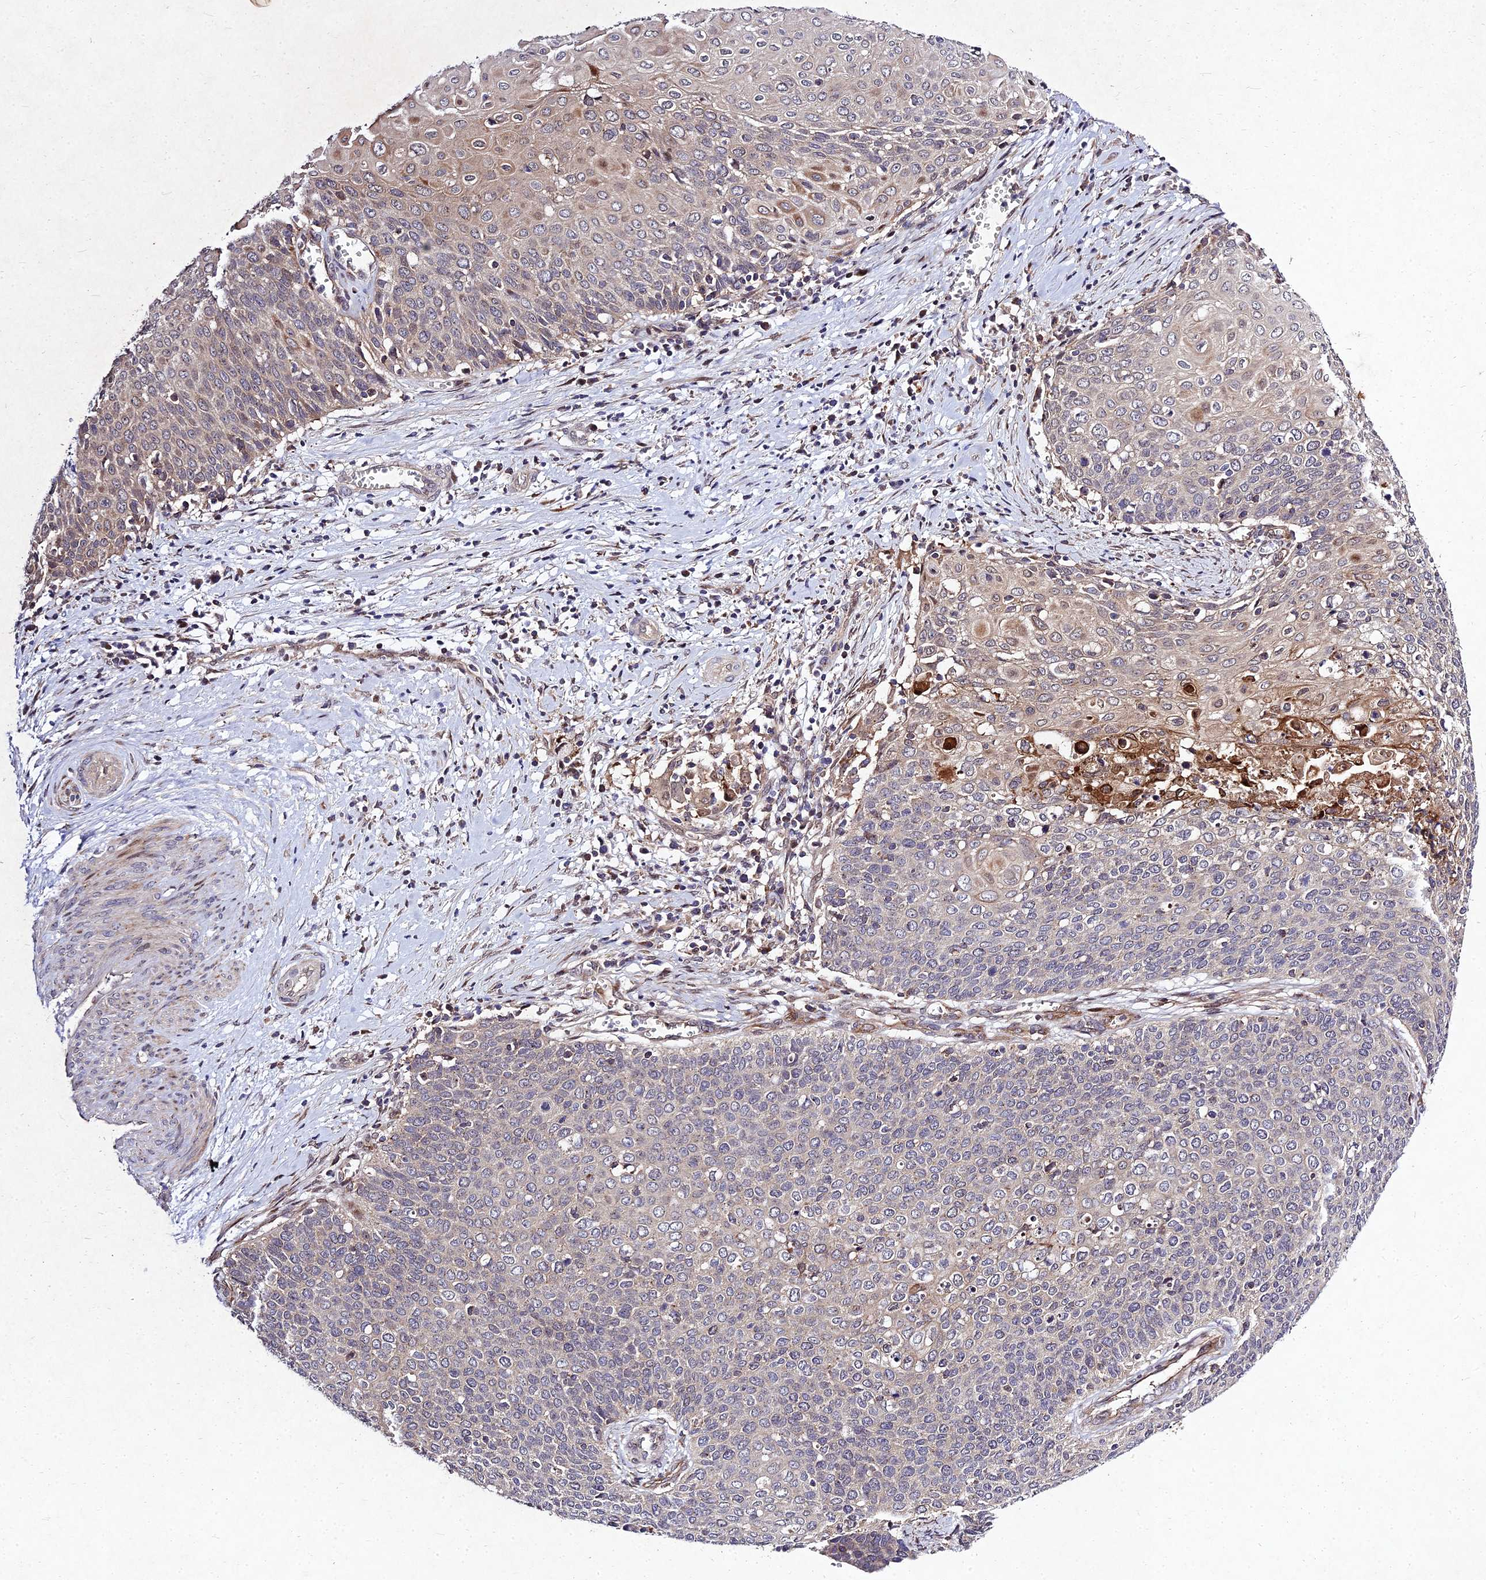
{"staining": {"intensity": "weak", "quantity": "<25%", "location": "cytoplasmic/membranous"}, "tissue": "cervical cancer", "cell_type": "Tumor cells", "image_type": "cancer", "snomed": [{"axis": "morphology", "description": "Squamous cell carcinoma, NOS"}, {"axis": "topography", "description": "Cervix"}], "caption": "High power microscopy photomicrograph of an IHC micrograph of cervical squamous cell carcinoma, revealing no significant staining in tumor cells.", "gene": "MKKS", "patient": {"sex": "female", "age": 39}}